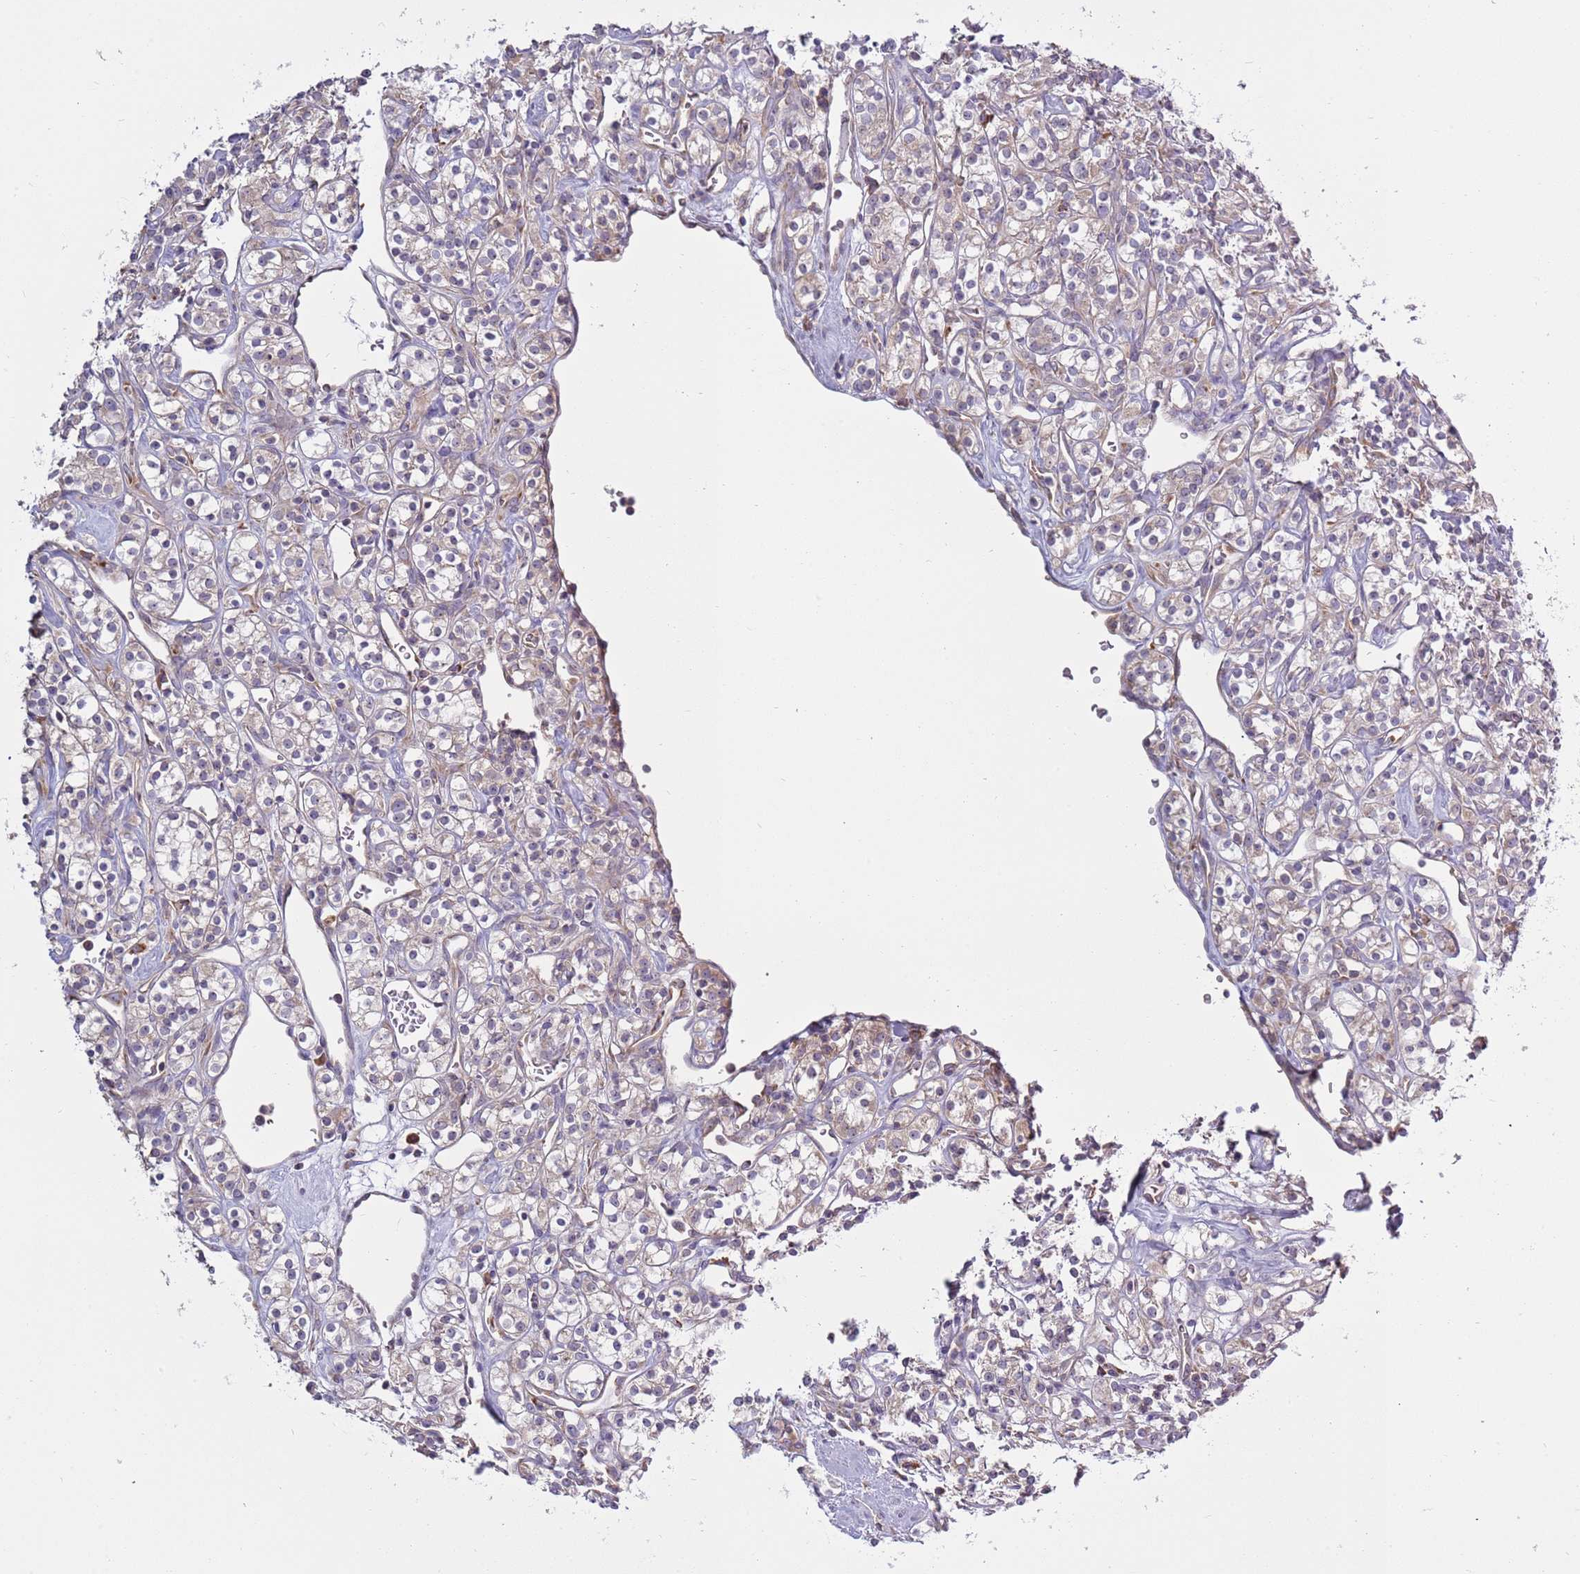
{"staining": {"intensity": "weak", "quantity": "<25%", "location": "cytoplasmic/membranous"}, "tissue": "renal cancer", "cell_type": "Tumor cells", "image_type": "cancer", "snomed": [{"axis": "morphology", "description": "Adenocarcinoma, NOS"}, {"axis": "topography", "description": "Kidney"}], "caption": "Protein analysis of renal cancer displays no significant positivity in tumor cells. (DAB (3,3'-diaminobenzidine) immunohistochemistry (IHC) with hematoxylin counter stain).", "gene": "RPL17-C18orf32", "patient": {"sex": "male", "age": 77}}